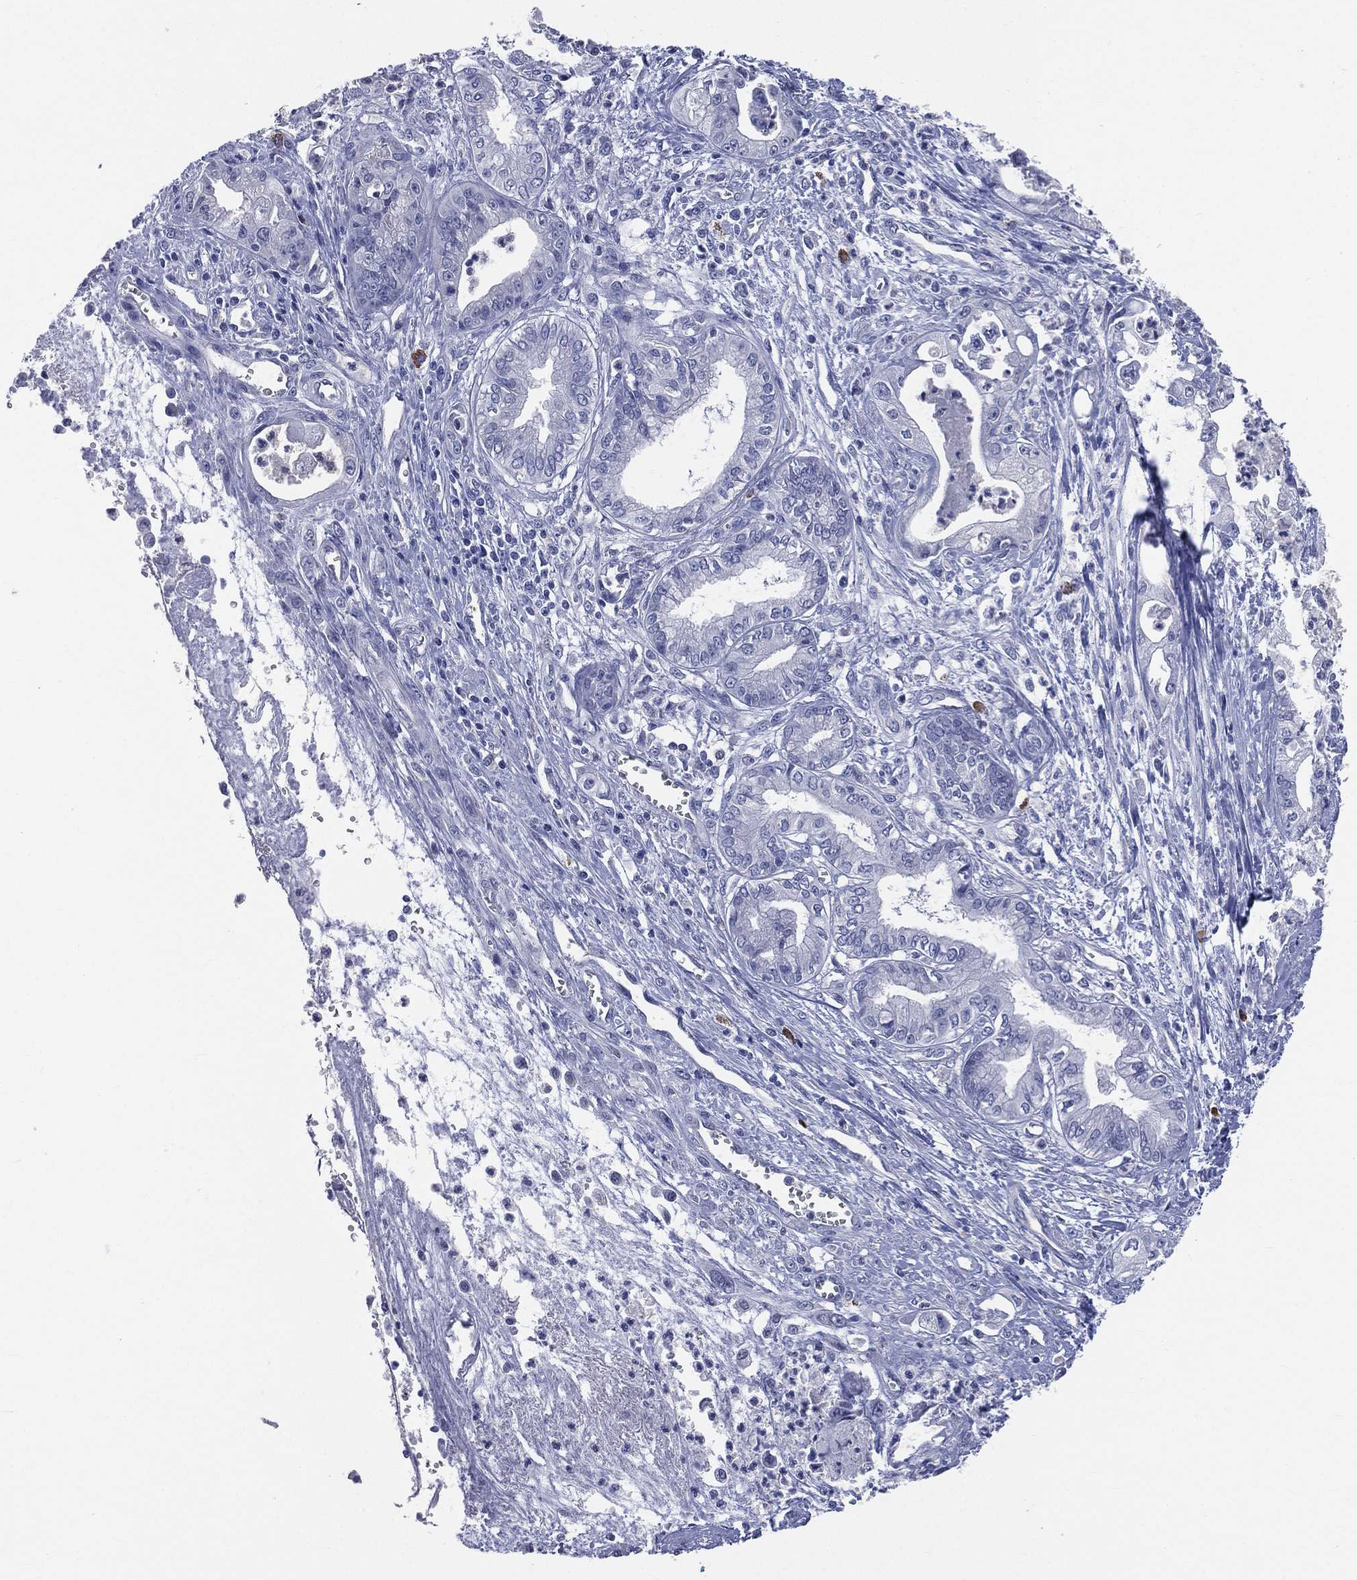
{"staining": {"intensity": "negative", "quantity": "none", "location": "none"}, "tissue": "pancreatic cancer", "cell_type": "Tumor cells", "image_type": "cancer", "snomed": [{"axis": "morphology", "description": "Adenocarcinoma, NOS"}, {"axis": "topography", "description": "Pancreas"}], "caption": "High power microscopy image of an immunohistochemistry photomicrograph of pancreatic cancer, revealing no significant staining in tumor cells.", "gene": "AKAP3", "patient": {"sex": "female", "age": 65}}